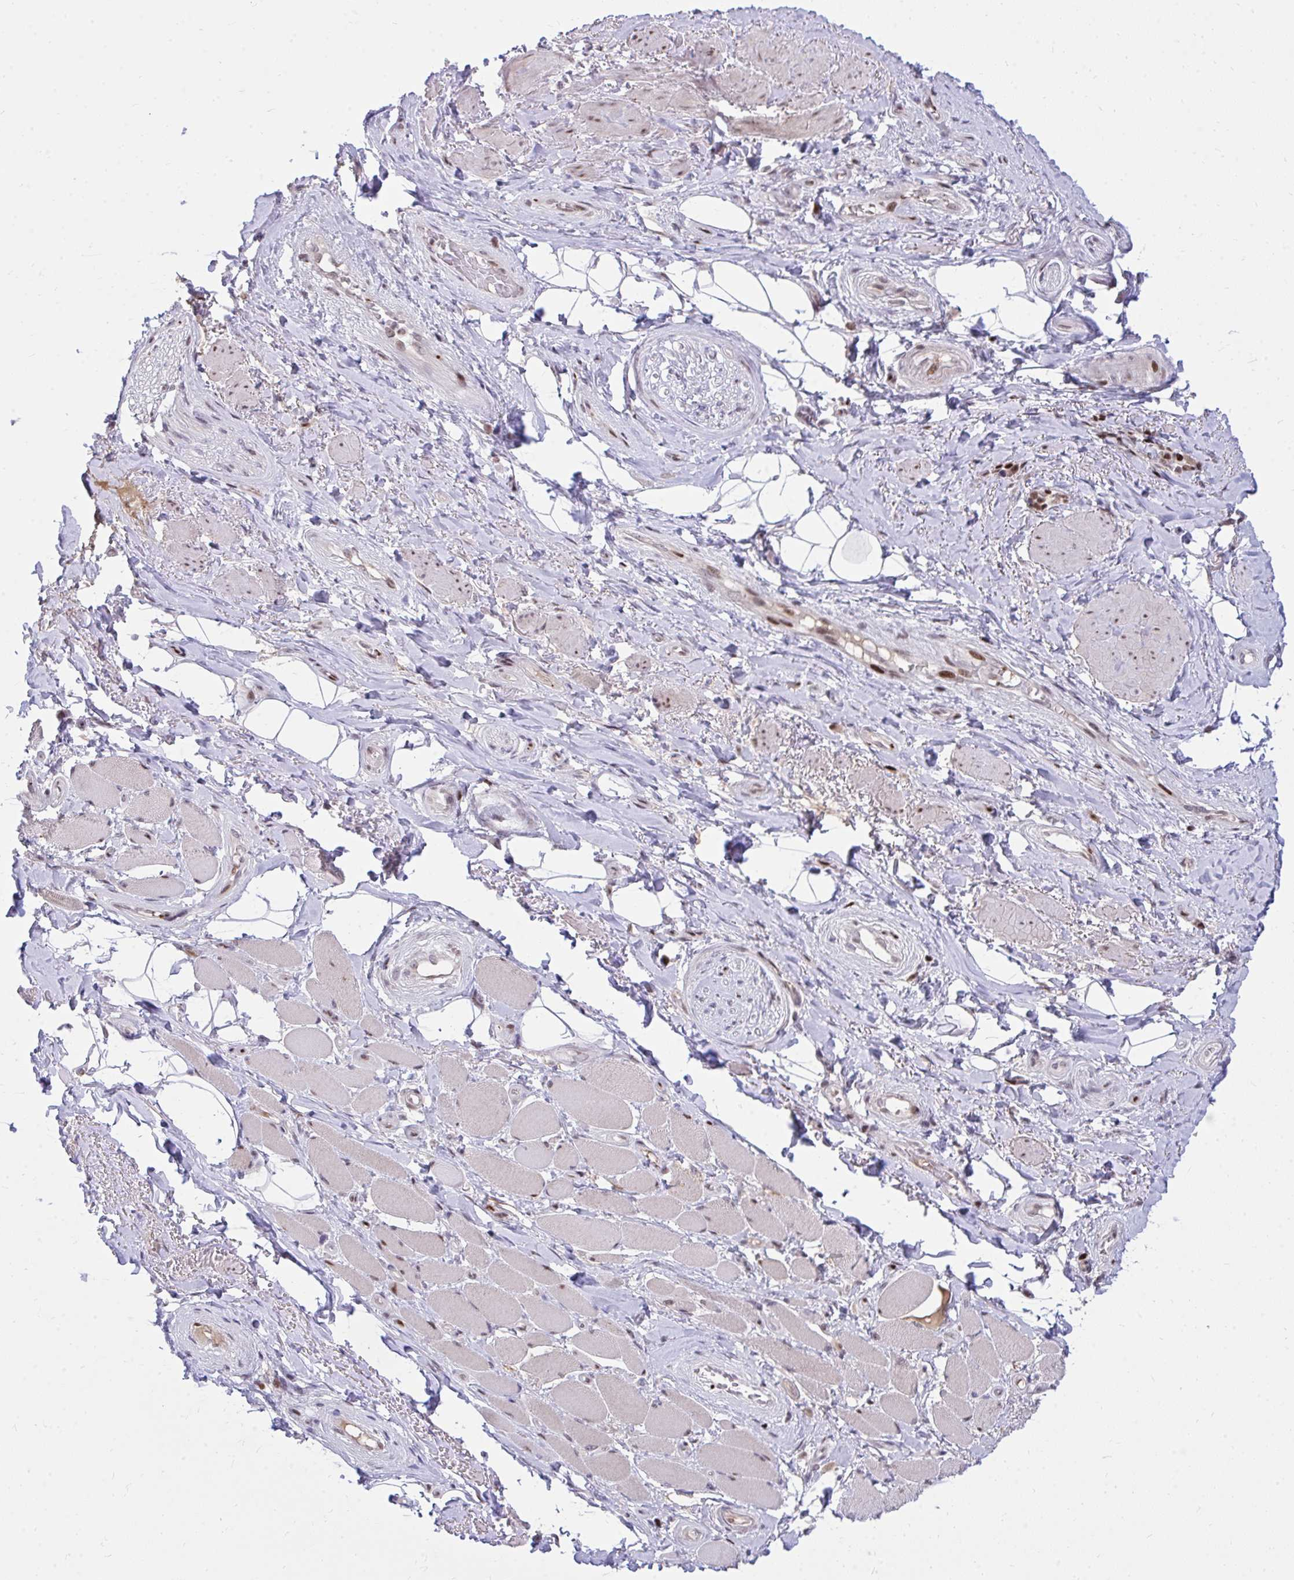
{"staining": {"intensity": "negative", "quantity": "none", "location": "none"}, "tissue": "adipose tissue", "cell_type": "Adipocytes", "image_type": "normal", "snomed": [{"axis": "morphology", "description": "Normal tissue, NOS"}, {"axis": "topography", "description": "Anal"}, {"axis": "topography", "description": "Peripheral nerve tissue"}], "caption": "Immunohistochemistry (IHC) photomicrograph of unremarkable adipose tissue stained for a protein (brown), which demonstrates no expression in adipocytes. (Stains: DAB (3,3'-diaminobenzidine) IHC with hematoxylin counter stain, Microscopy: brightfield microscopy at high magnification).", "gene": "C14orf39", "patient": {"sex": "male", "age": 53}}